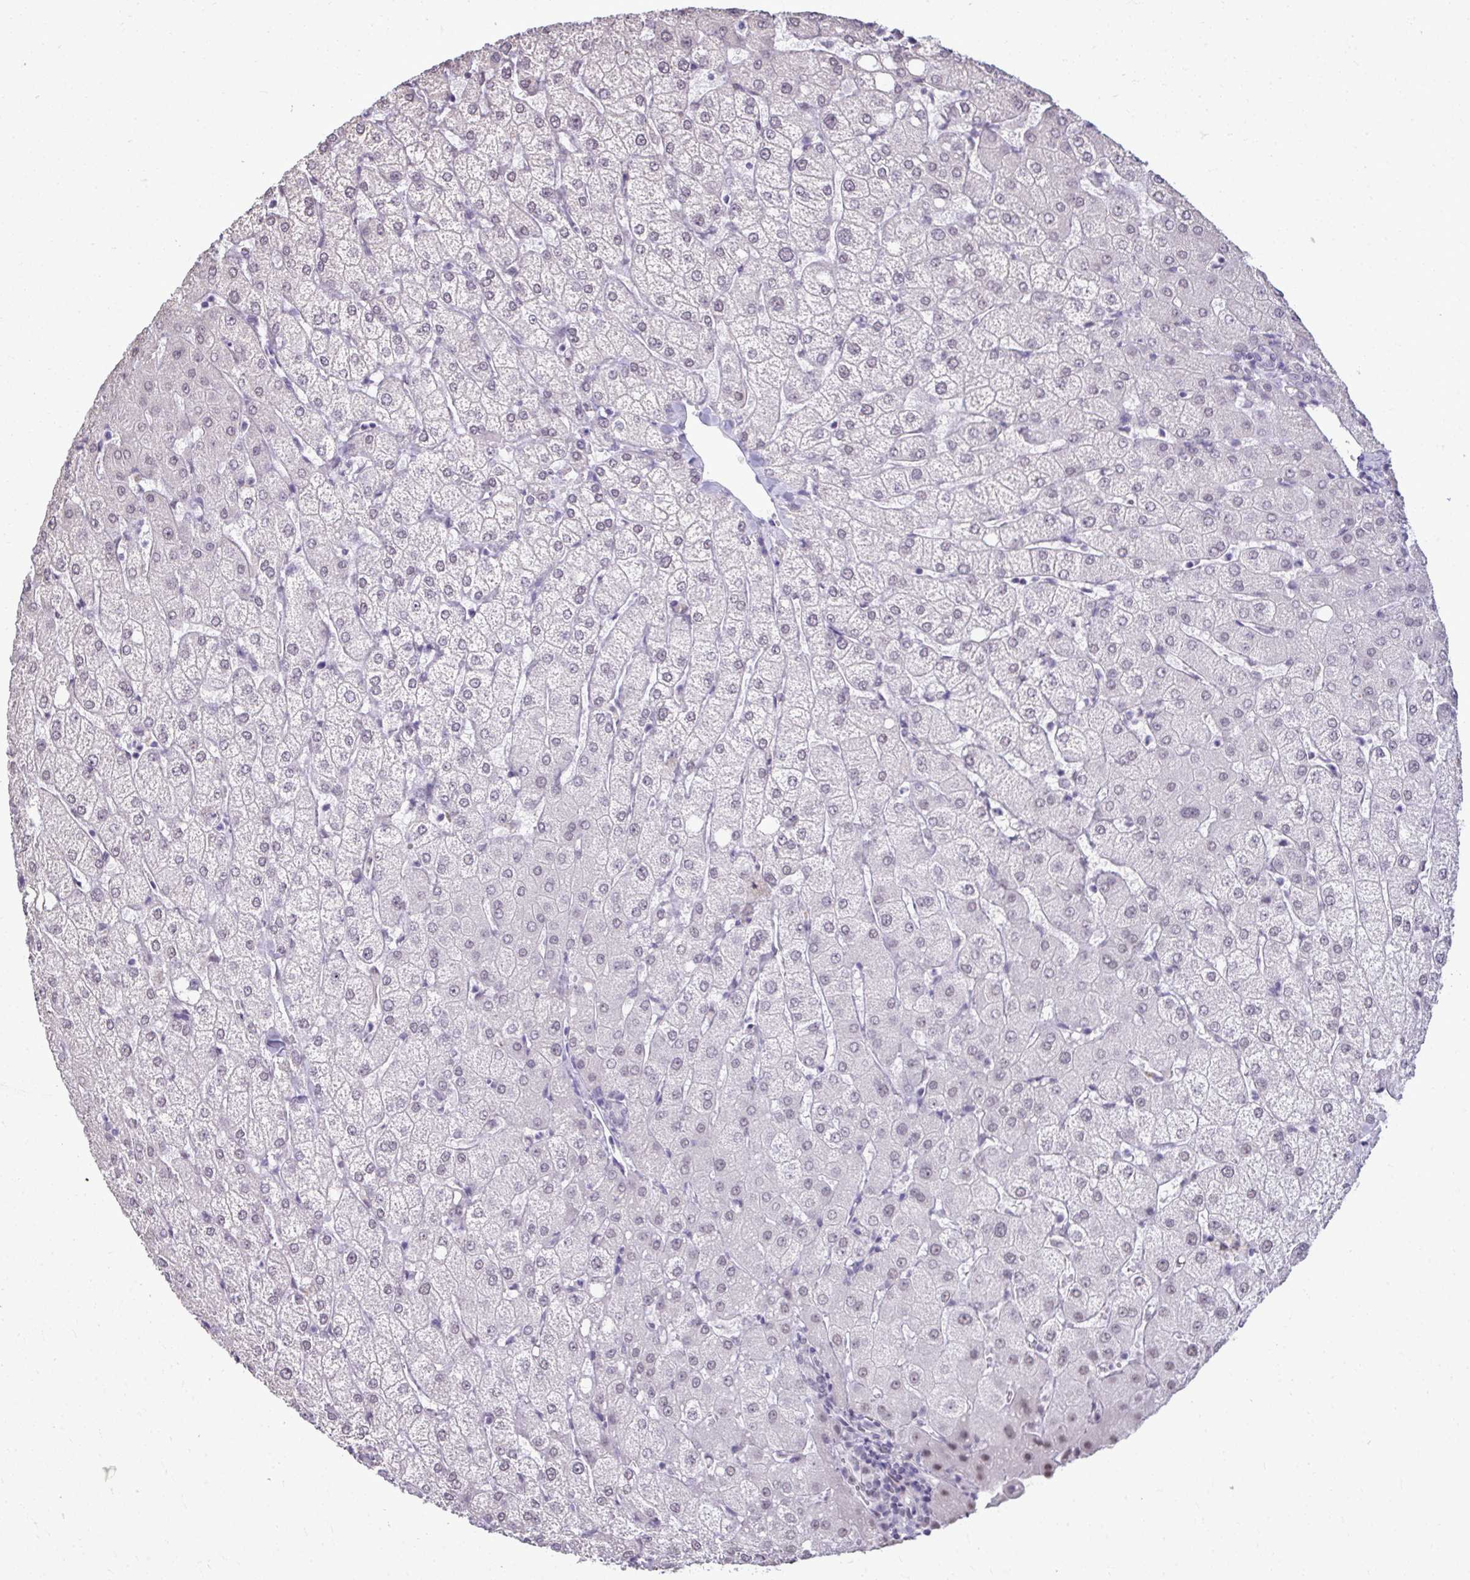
{"staining": {"intensity": "negative", "quantity": "none", "location": "none"}, "tissue": "liver", "cell_type": "Cholangiocytes", "image_type": "normal", "snomed": [{"axis": "morphology", "description": "Normal tissue, NOS"}, {"axis": "topography", "description": "Liver"}], "caption": "High magnification brightfield microscopy of benign liver stained with DAB (3,3'-diaminobenzidine) (brown) and counterstained with hematoxylin (blue): cholangiocytes show no significant staining. (DAB (3,3'-diaminobenzidine) immunohistochemistry (IHC), high magnification).", "gene": "NPPA", "patient": {"sex": "female", "age": 54}}